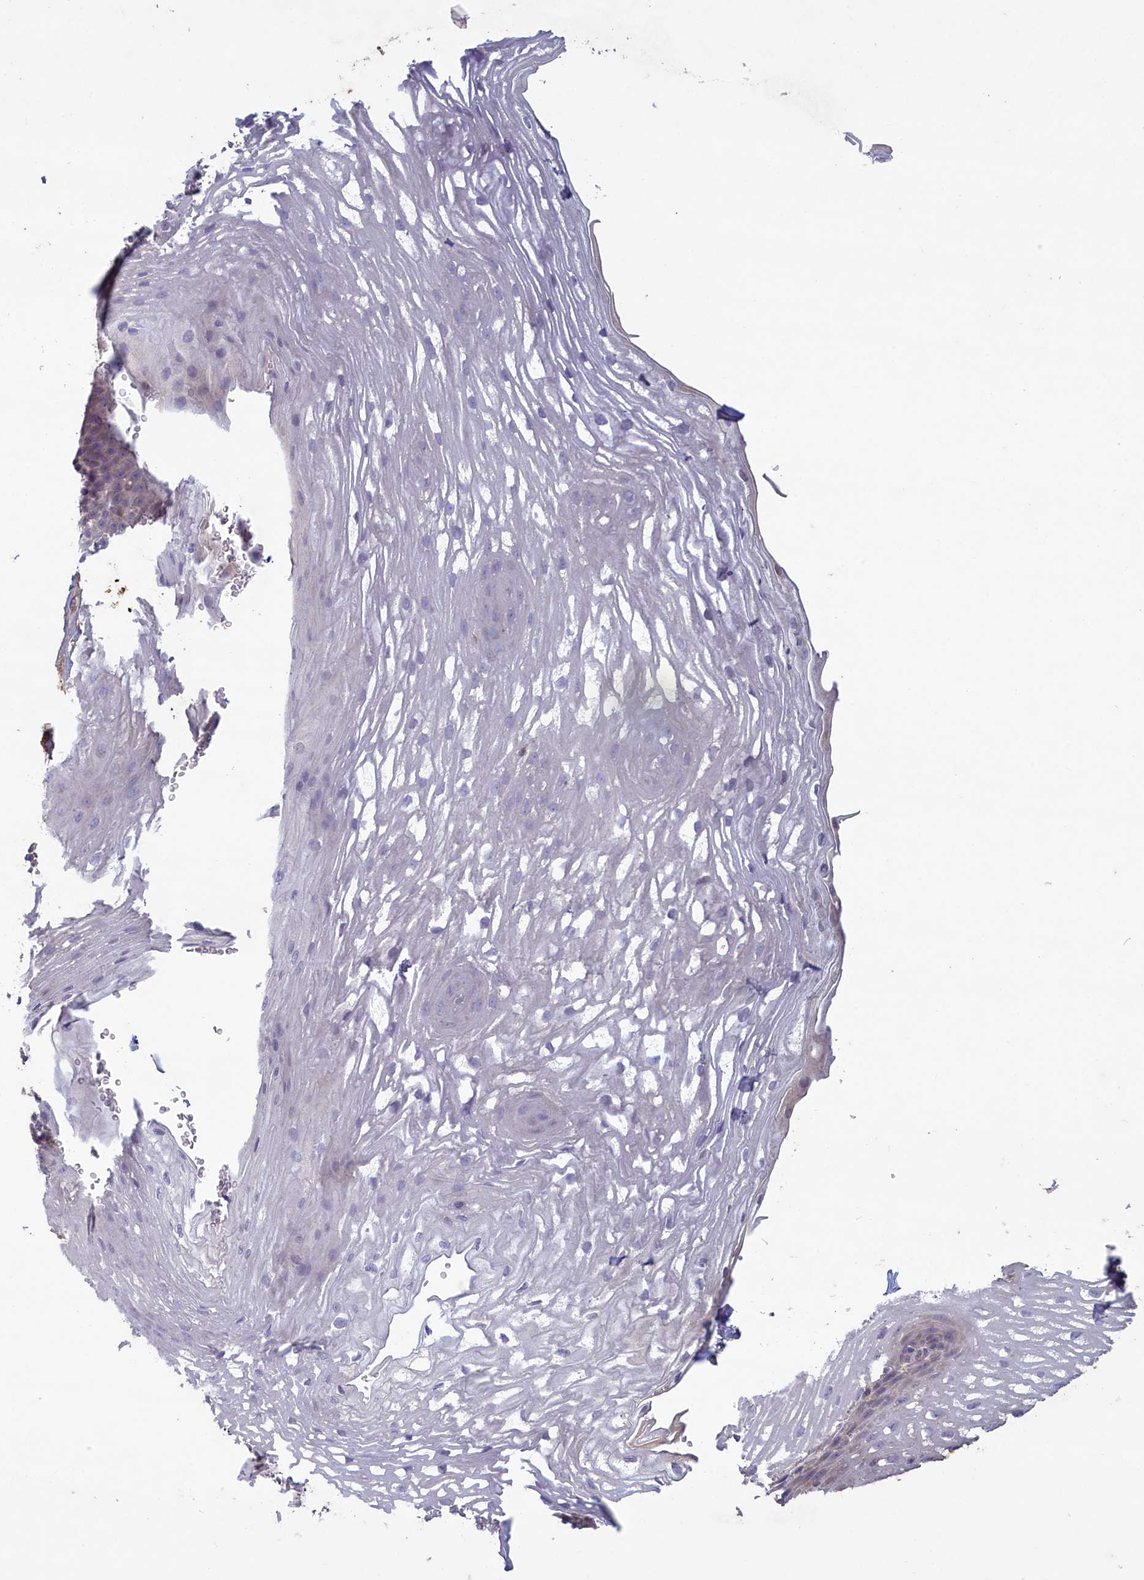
{"staining": {"intensity": "negative", "quantity": "none", "location": "none"}, "tissue": "esophagus", "cell_type": "Squamous epithelial cells", "image_type": "normal", "snomed": [{"axis": "morphology", "description": "Normal tissue, NOS"}, {"axis": "topography", "description": "Esophagus"}], "caption": "An immunohistochemistry histopathology image of unremarkable esophagus is shown. There is no staining in squamous epithelial cells of esophagus. Brightfield microscopy of immunohistochemistry (IHC) stained with DAB (3,3'-diaminobenzidine) (brown) and hematoxylin (blue), captured at high magnification.", "gene": "ATF7IP2", "patient": {"sex": "female", "age": 66}}